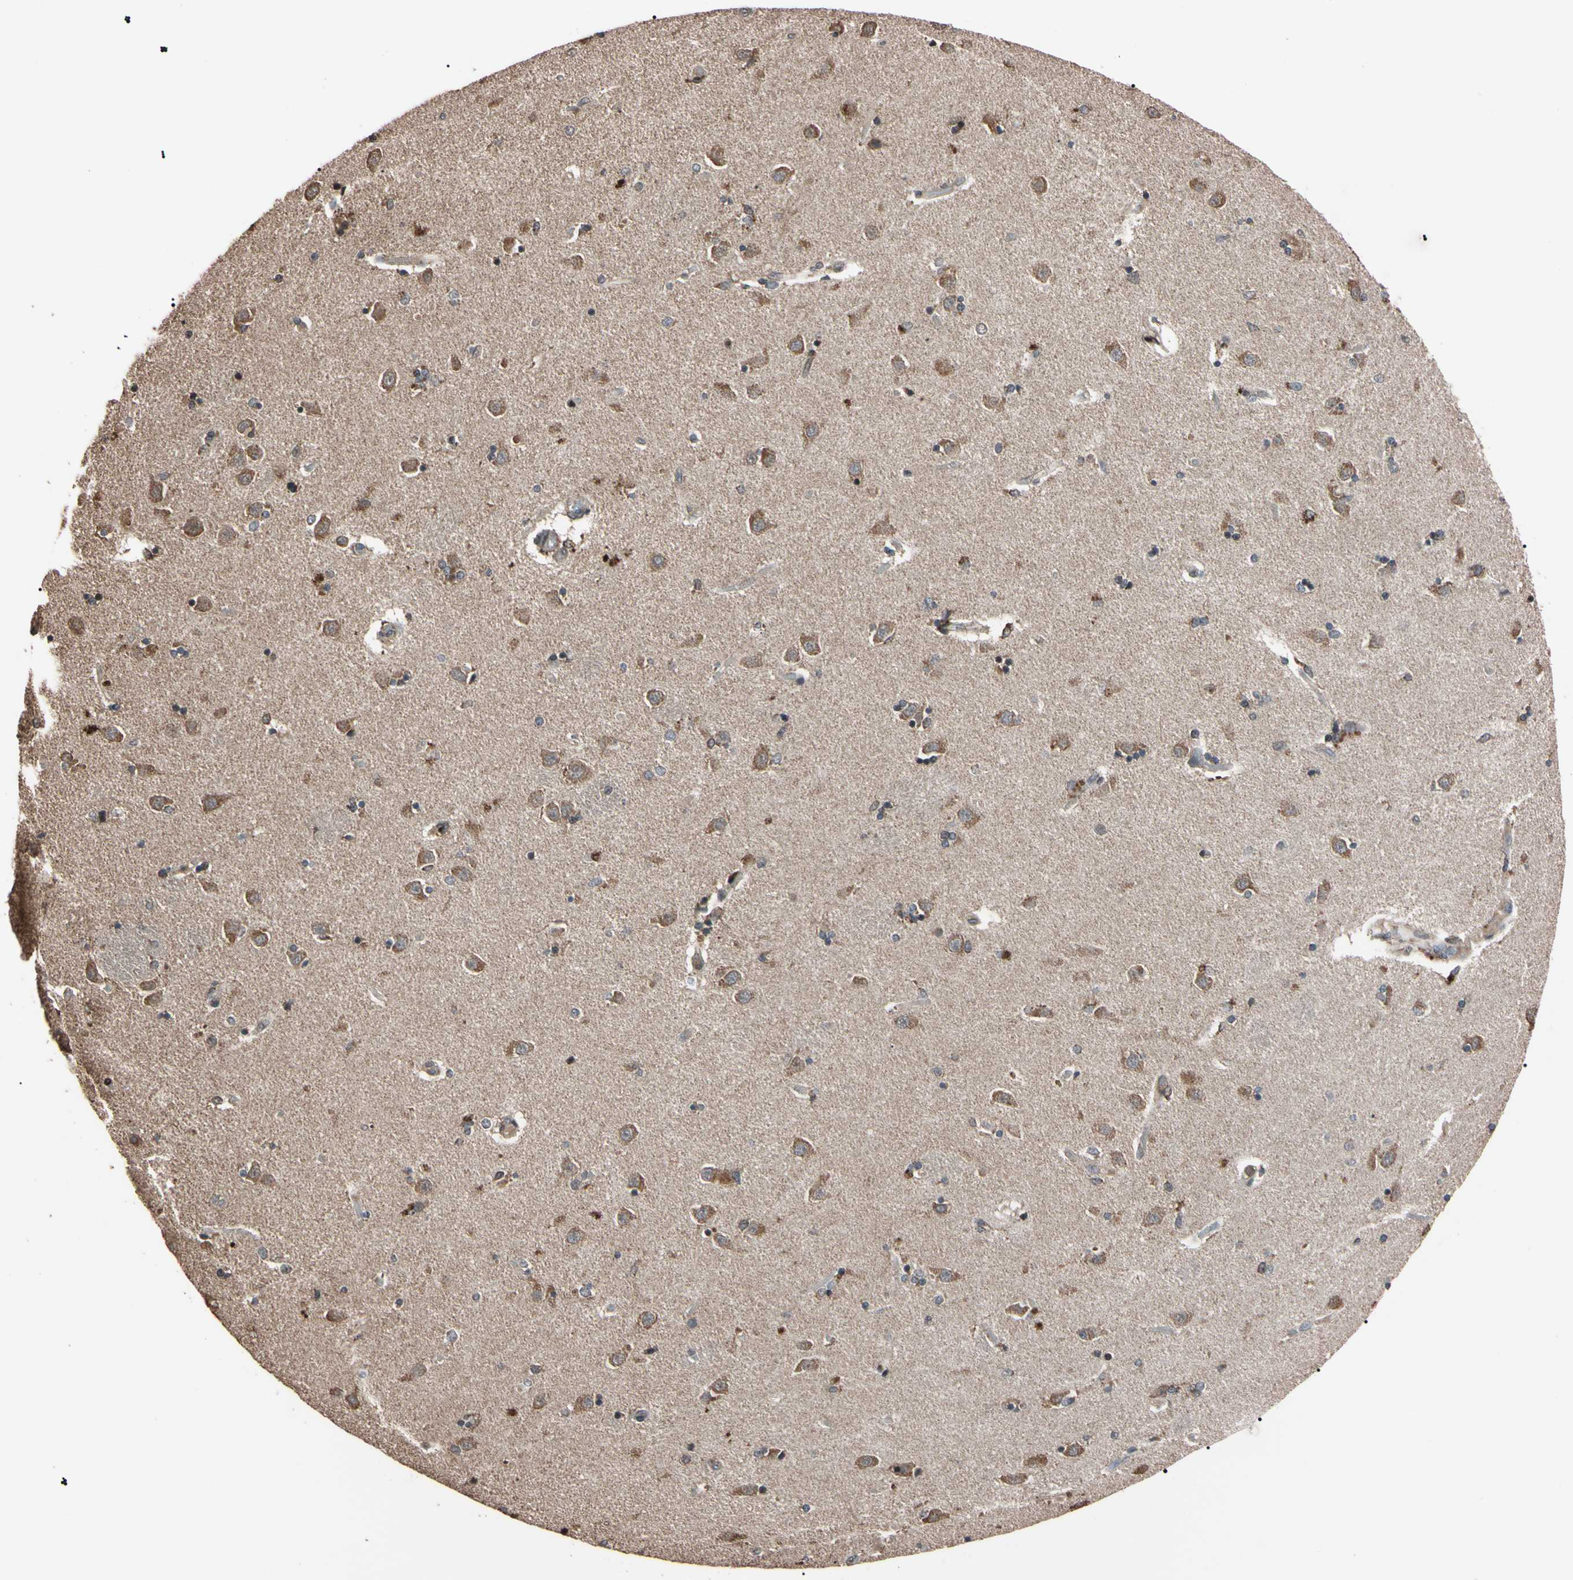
{"staining": {"intensity": "moderate", "quantity": "<25%", "location": "cytoplasmic/membranous,nuclear"}, "tissue": "caudate", "cell_type": "Glial cells", "image_type": "normal", "snomed": [{"axis": "morphology", "description": "Normal tissue, NOS"}, {"axis": "topography", "description": "Lateral ventricle wall"}], "caption": "This histopathology image demonstrates immunohistochemistry staining of benign human caudate, with low moderate cytoplasmic/membranous,nuclear expression in approximately <25% of glial cells.", "gene": "TNFRSF1A", "patient": {"sex": "female", "age": 54}}